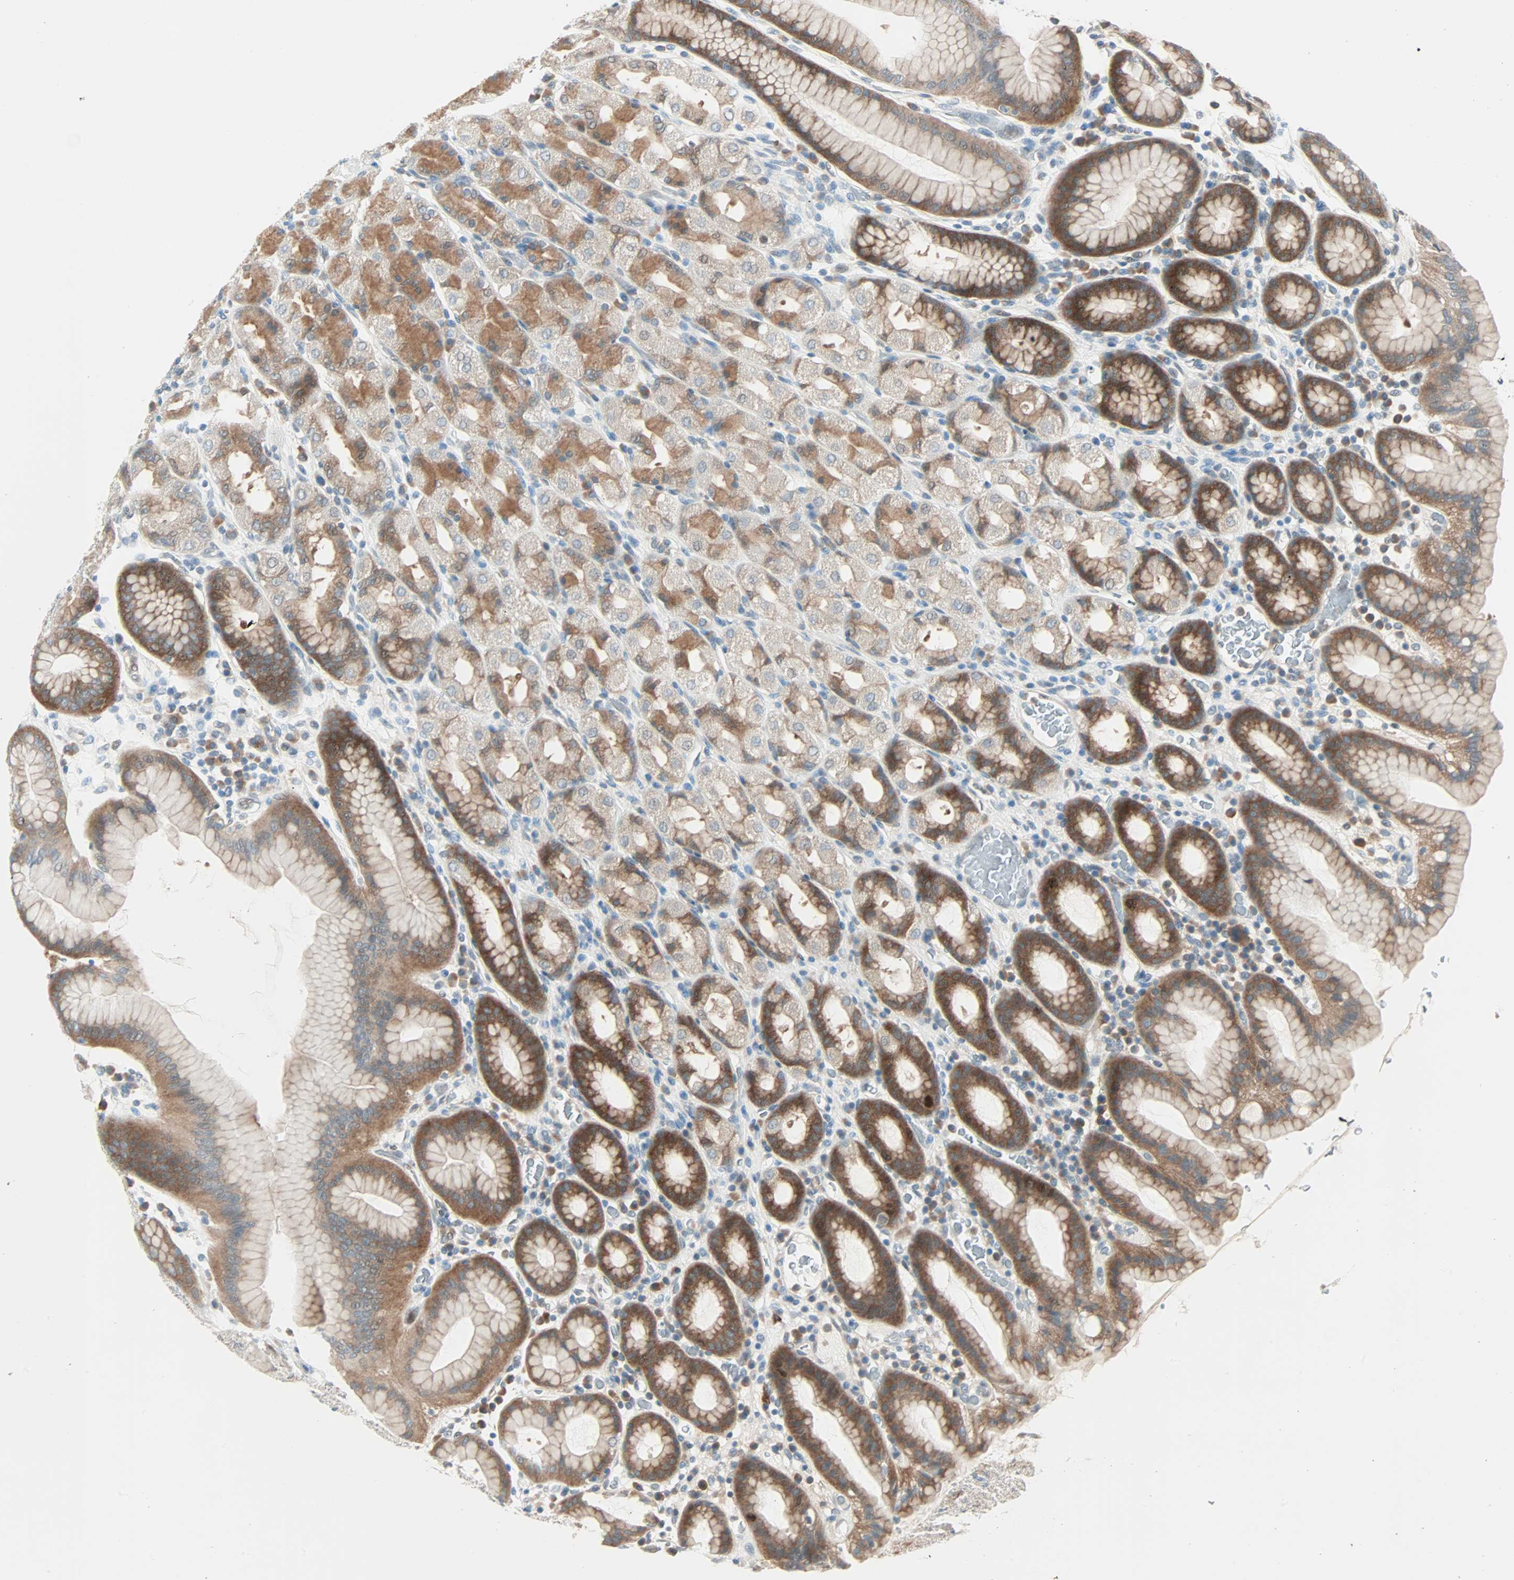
{"staining": {"intensity": "moderate", "quantity": ">75%", "location": "cytoplasmic/membranous"}, "tissue": "stomach", "cell_type": "Glandular cells", "image_type": "normal", "snomed": [{"axis": "morphology", "description": "Normal tissue, NOS"}, {"axis": "topography", "description": "Stomach, upper"}], "caption": "Protein expression analysis of unremarkable human stomach reveals moderate cytoplasmic/membranous staining in approximately >75% of glandular cells. The staining was performed using DAB, with brown indicating positive protein expression. Nuclei are stained blue with hematoxylin.", "gene": "SMIM8", "patient": {"sex": "male", "age": 68}}